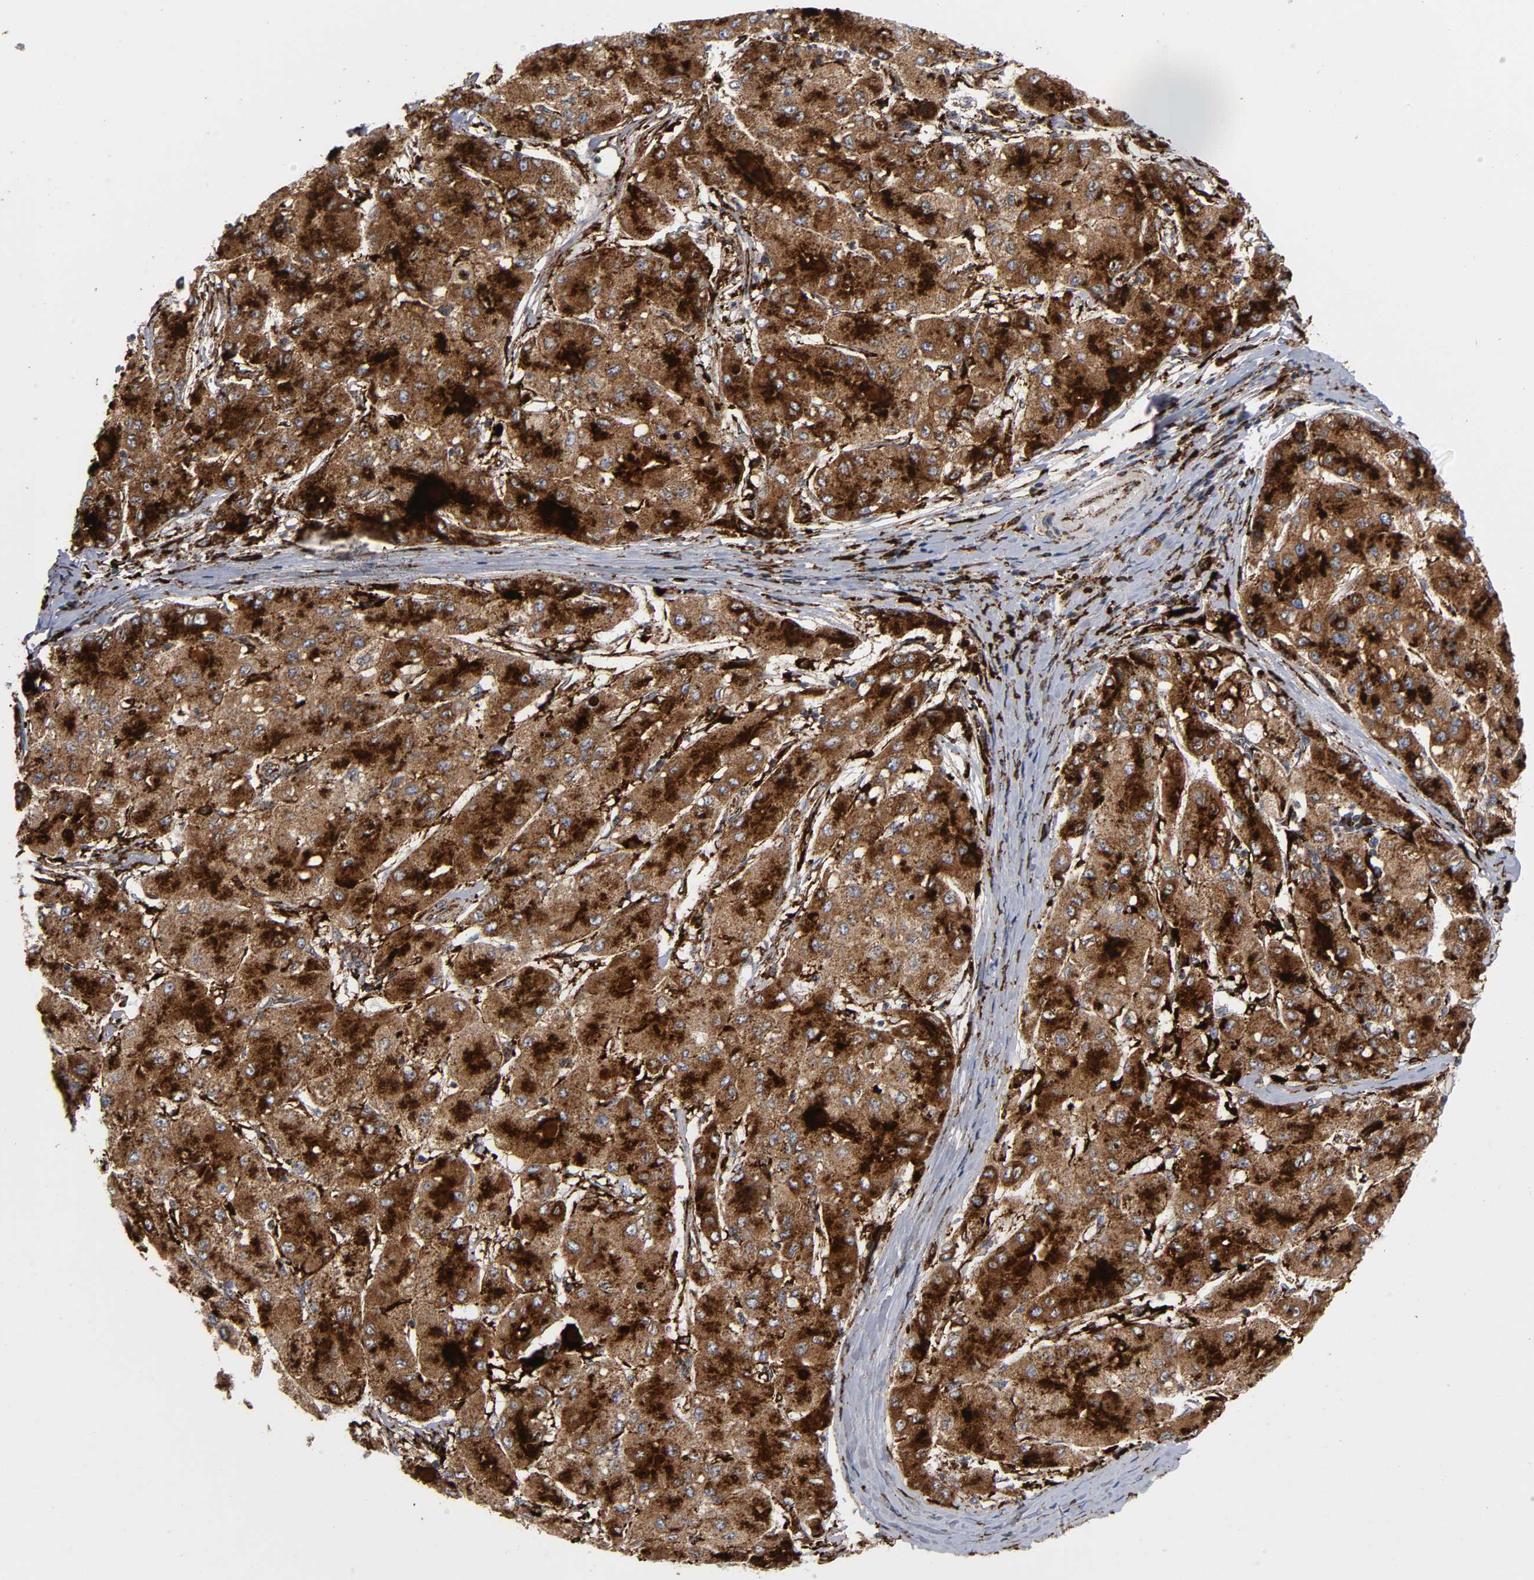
{"staining": {"intensity": "strong", "quantity": ">75%", "location": "cytoplasmic/membranous"}, "tissue": "liver cancer", "cell_type": "Tumor cells", "image_type": "cancer", "snomed": [{"axis": "morphology", "description": "Carcinoma, Hepatocellular, NOS"}, {"axis": "topography", "description": "Liver"}], "caption": "Immunohistochemistry (IHC) (DAB (3,3'-diaminobenzidine)) staining of liver cancer exhibits strong cytoplasmic/membranous protein expression in approximately >75% of tumor cells.", "gene": "PSAP", "patient": {"sex": "male", "age": 80}}